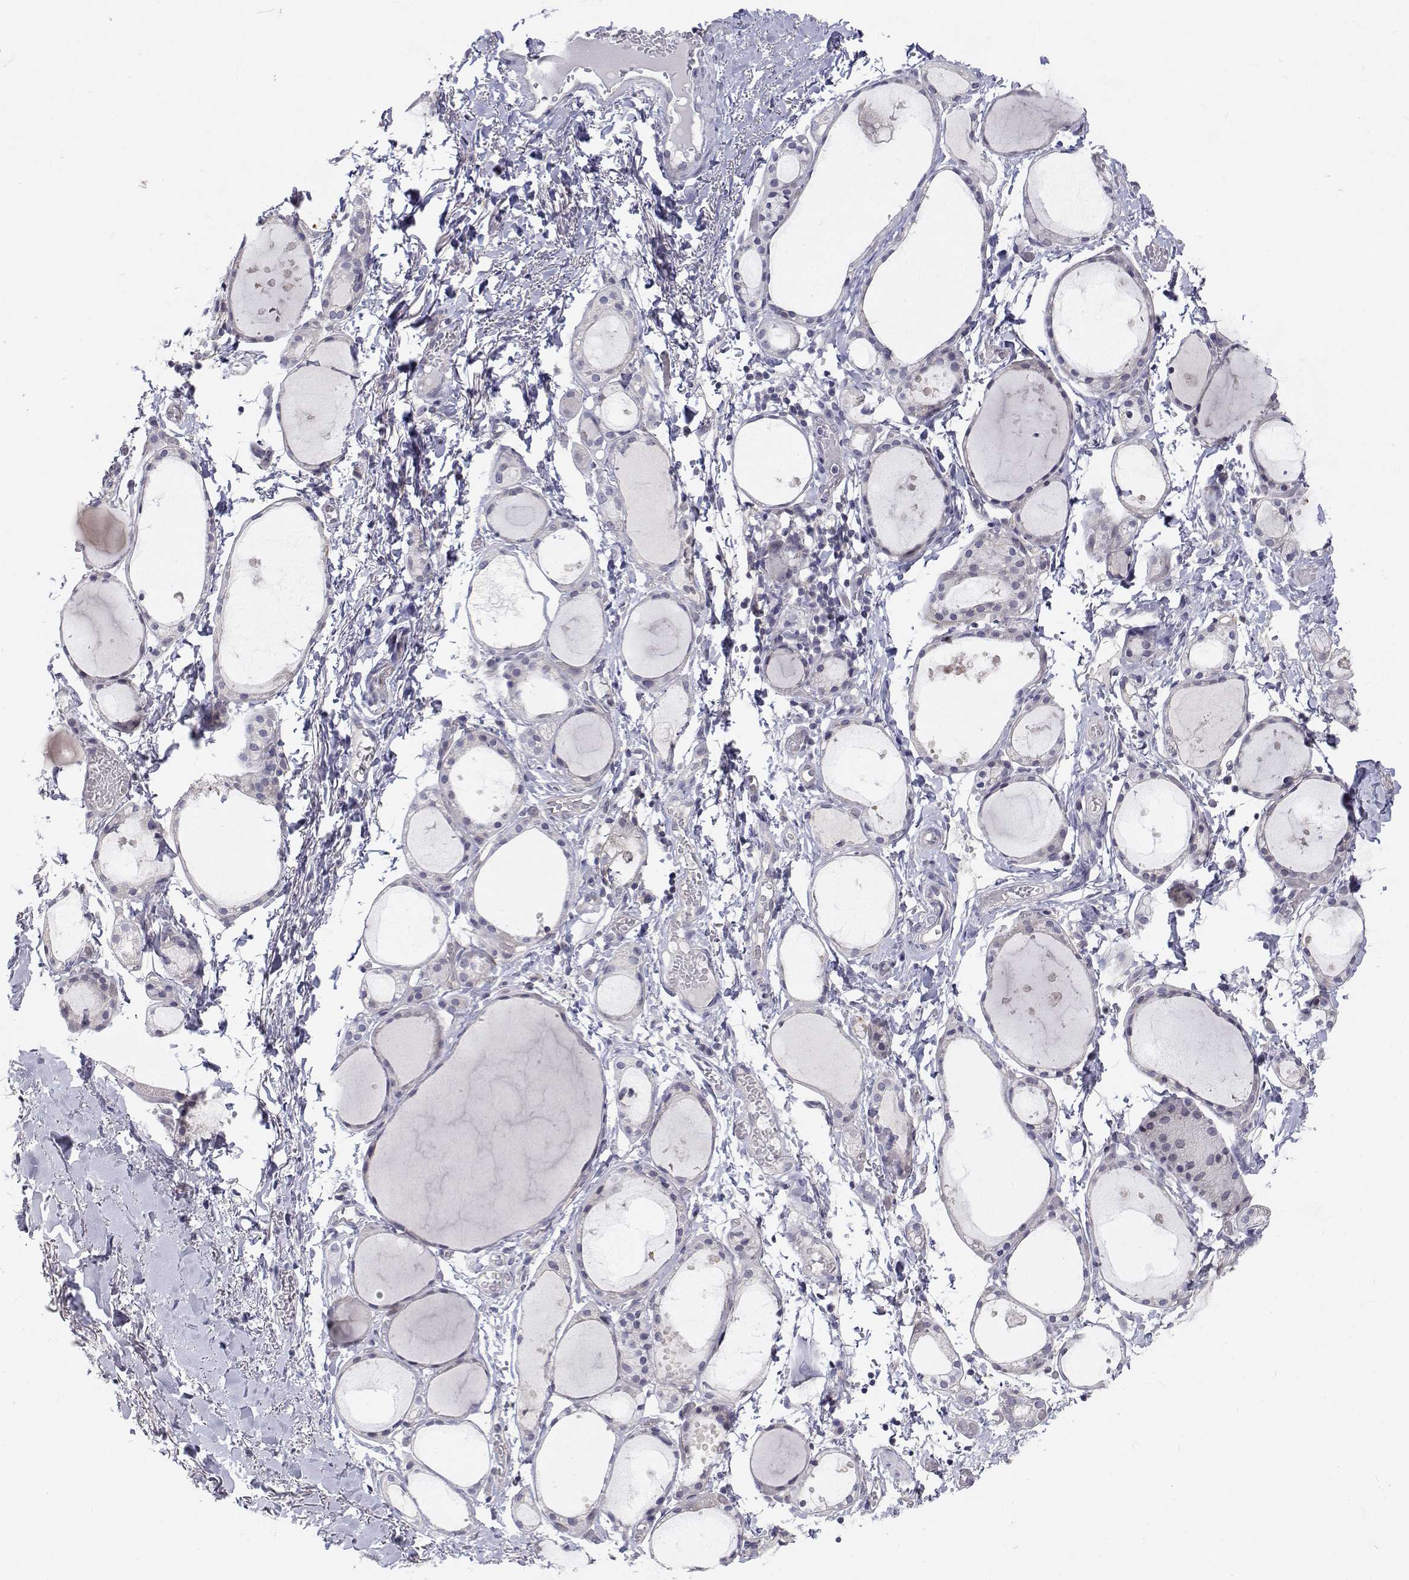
{"staining": {"intensity": "negative", "quantity": "none", "location": "none"}, "tissue": "thyroid gland", "cell_type": "Glandular cells", "image_type": "normal", "snomed": [{"axis": "morphology", "description": "Normal tissue, NOS"}, {"axis": "topography", "description": "Thyroid gland"}], "caption": "An immunohistochemistry image of normal thyroid gland is shown. There is no staining in glandular cells of thyroid gland. (Immunohistochemistry, brightfield microscopy, high magnification).", "gene": "MYPN", "patient": {"sex": "male", "age": 68}}